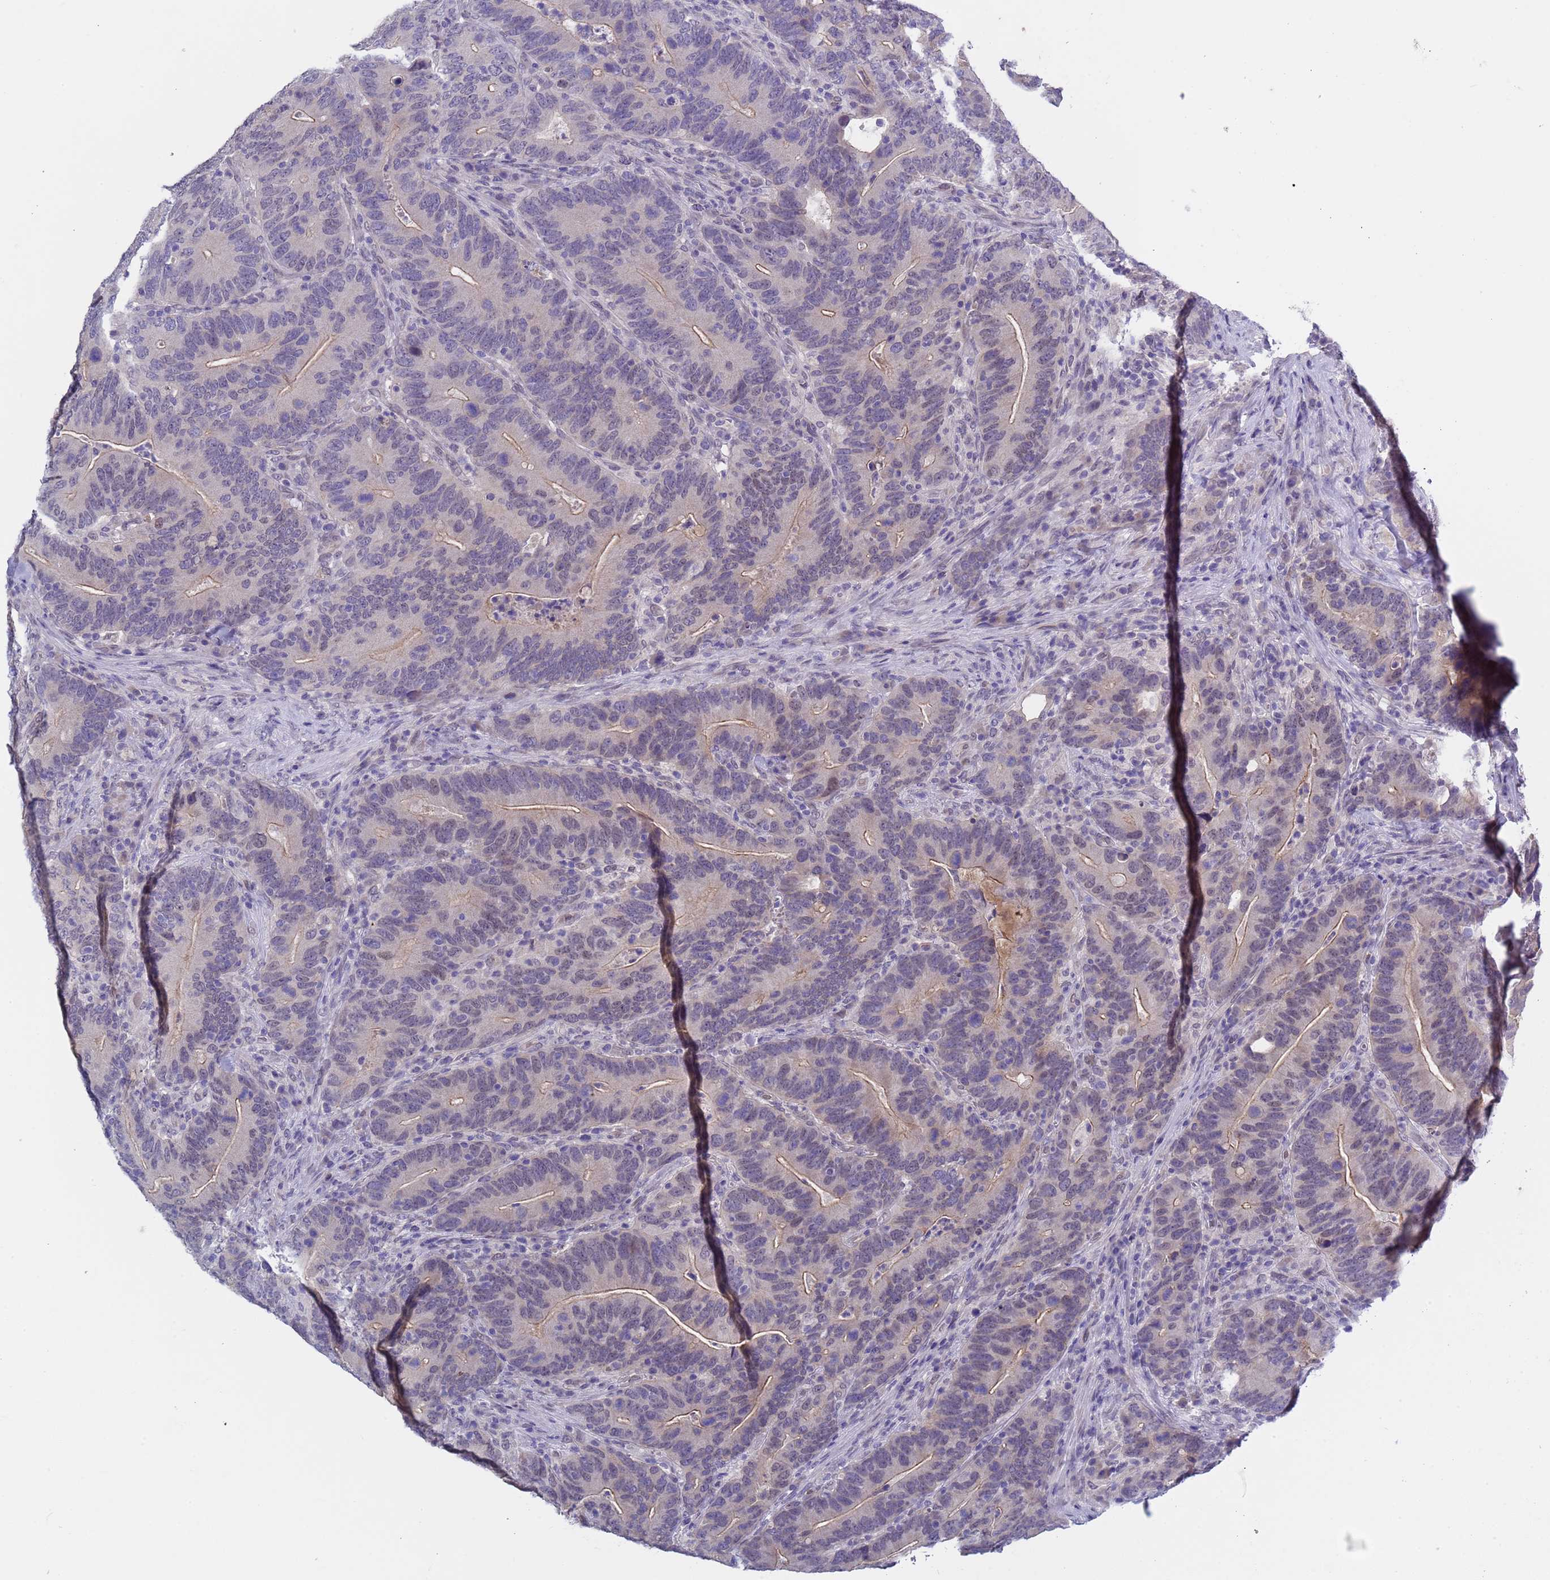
{"staining": {"intensity": "weak", "quantity": "25%-75%", "location": "cytoplasmic/membranous"}, "tissue": "colorectal cancer", "cell_type": "Tumor cells", "image_type": "cancer", "snomed": [{"axis": "morphology", "description": "Adenocarcinoma, NOS"}, {"axis": "topography", "description": "Colon"}], "caption": "Approximately 25%-75% of tumor cells in adenocarcinoma (colorectal) exhibit weak cytoplasmic/membranous protein positivity as visualized by brown immunohistochemical staining.", "gene": "TRMT10A", "patient": {"sex": "female", "age": 66}}